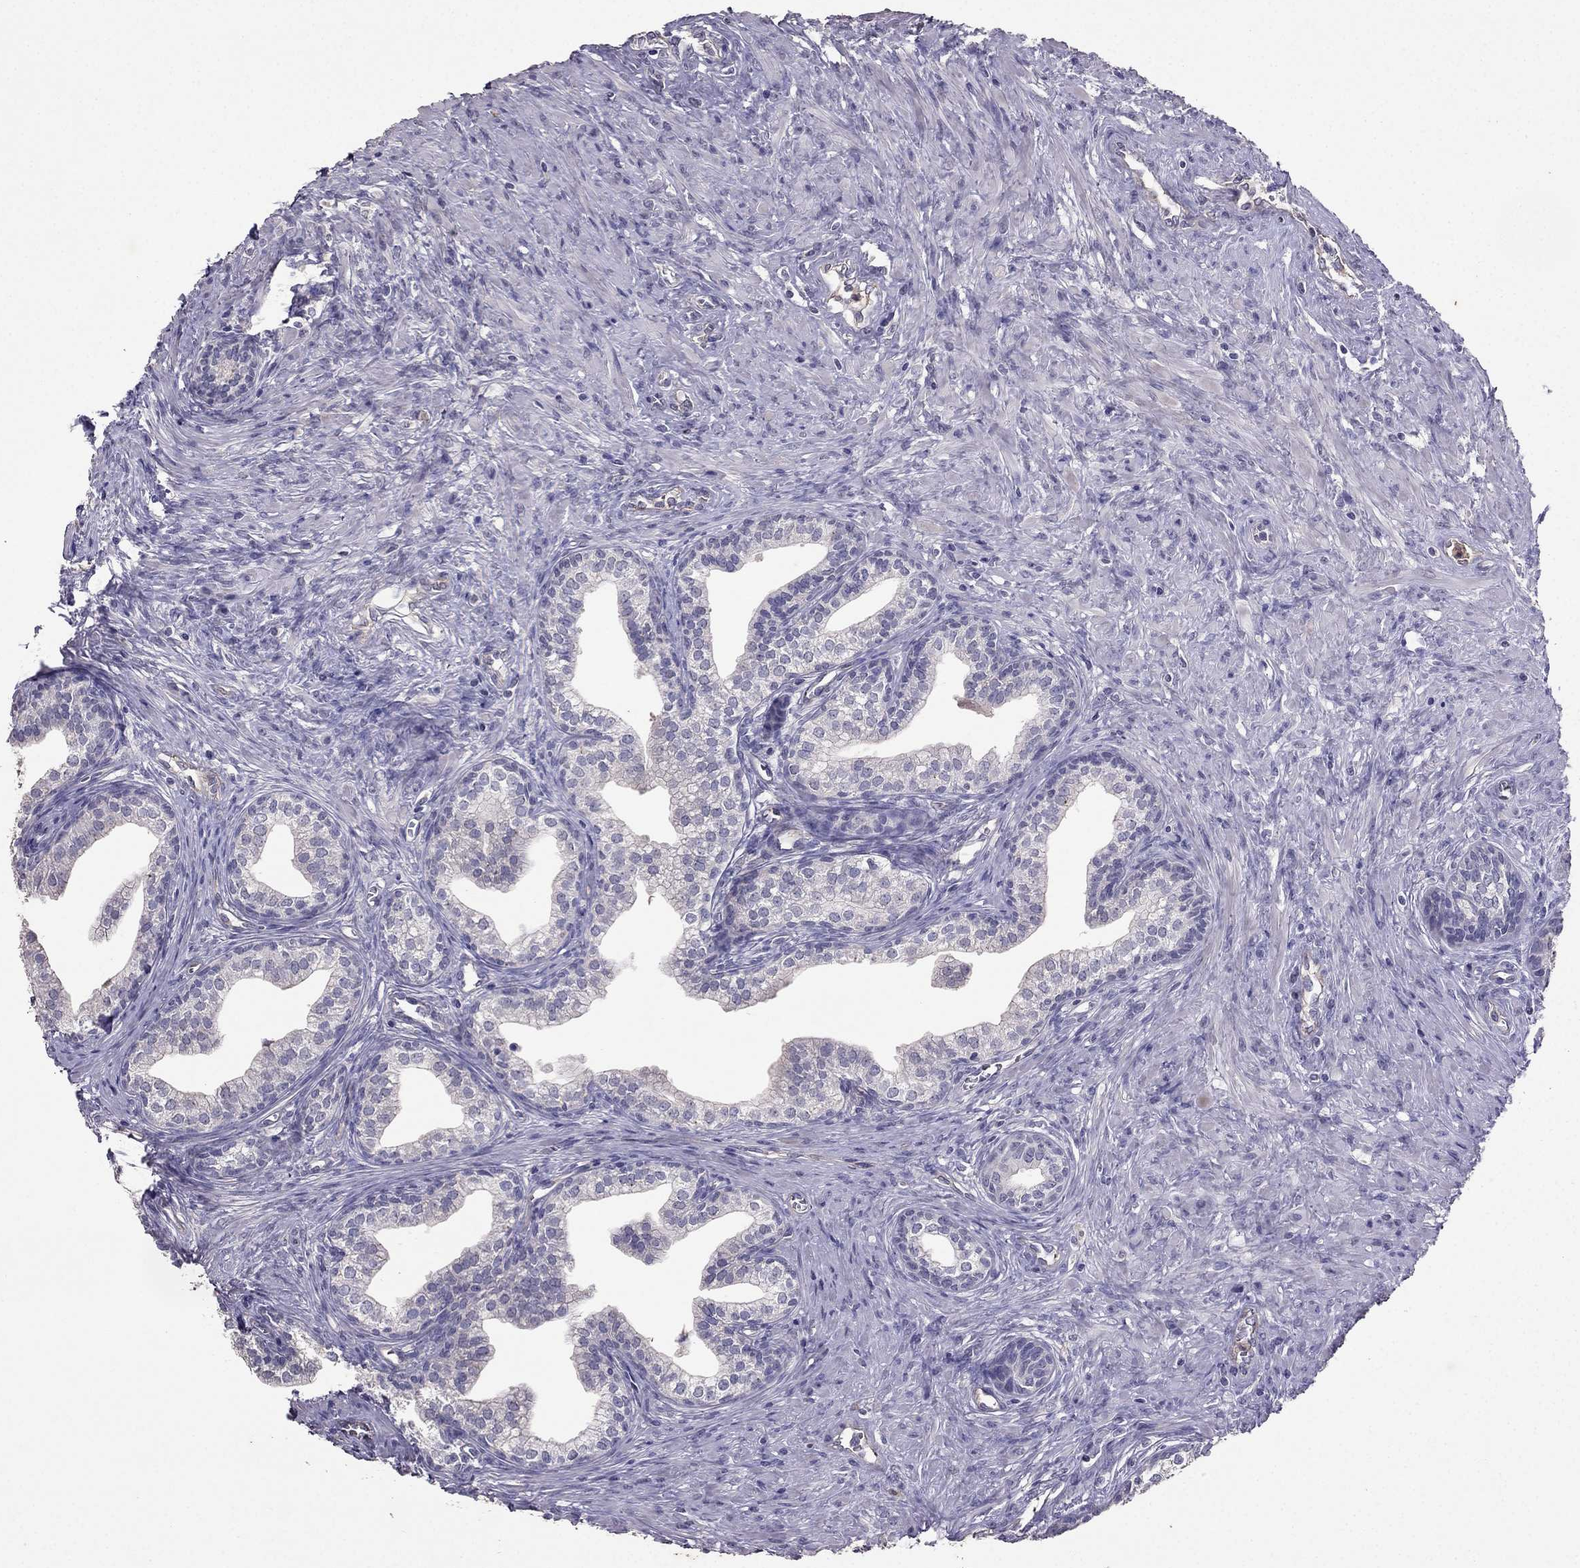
{"staining": {"intensity": "negative", "quantity": "none", "location": "none"}, "tissue": "prostate", "cell_type": "Glandular cells", "image_type": "normal", "snomed": [{"axis": "morphology", "description": "Normal tissue, NOS"}, {"axis": "topography", "description": "Prostate"}], "caption": "DAB (3,3'-diaminobenzidine) immunohistochemical staining of unremarkable human prostate displays no significant staining in glandular cells. (DAB (3,3'-diaminobenzidine) IHC visualized using brightfield microscopy, high magnification).", "gene": "RFLNB", "patient": {"sex": "male", "age": 65}}